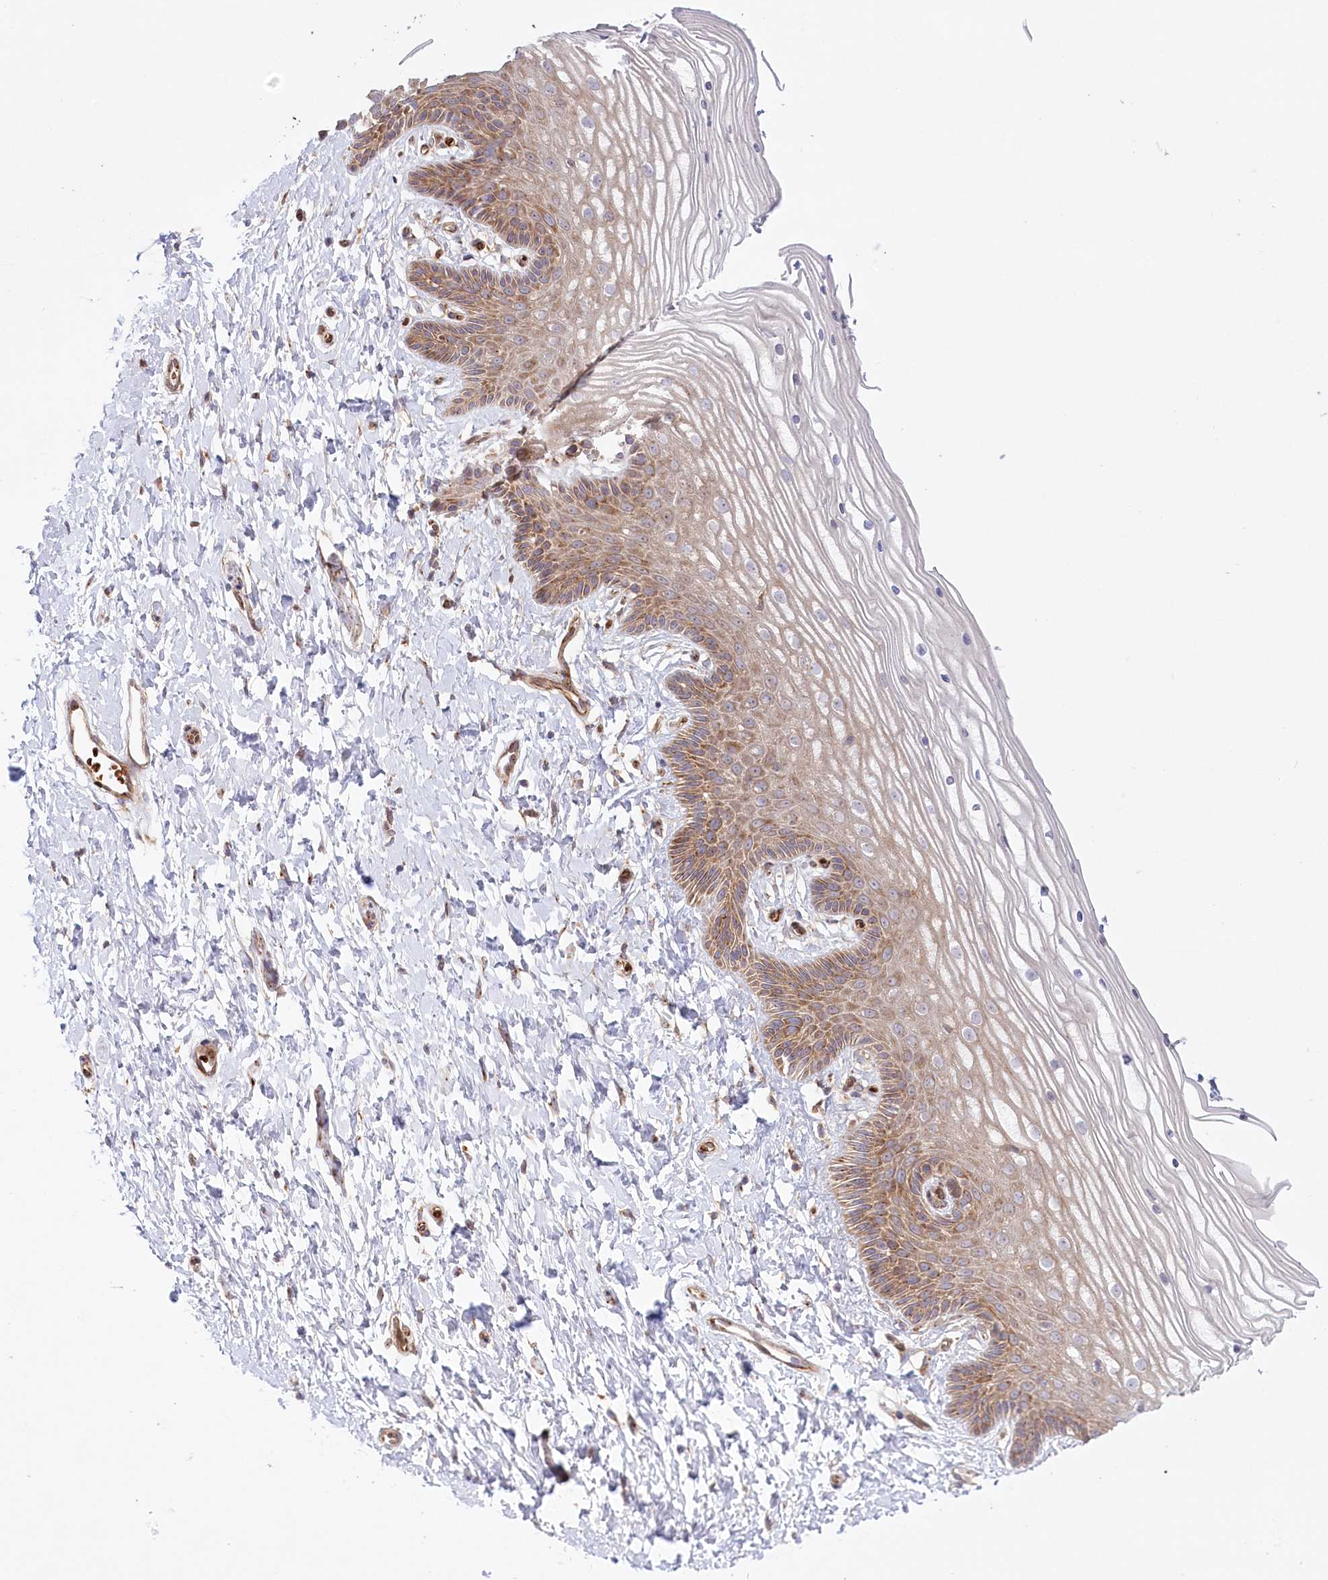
{"staining": {"intensity": "moderate", "quantity": "25%-75%", "location": "cytoplasmic/membranous"}, "tissue": "vagina", "cell_type": "Squamous epithelial cells", "image_type": "normal", "snomed": [{"axis": "morphology", "description": "Normal tissue, NOS"}, {"axis": "topography", "description": "Vagina"}, {"axis": "topography", "description": "Cervix"}], "caption": "DAB immunohistochemical staining of benign human vagina demonstrates moderate cytoplasmic/membranous protein positivity in approximately 25%-75% of squamous epithelial cells.", "gene": "COMMD3", "patient": {"sex": "female", "age": 40}}